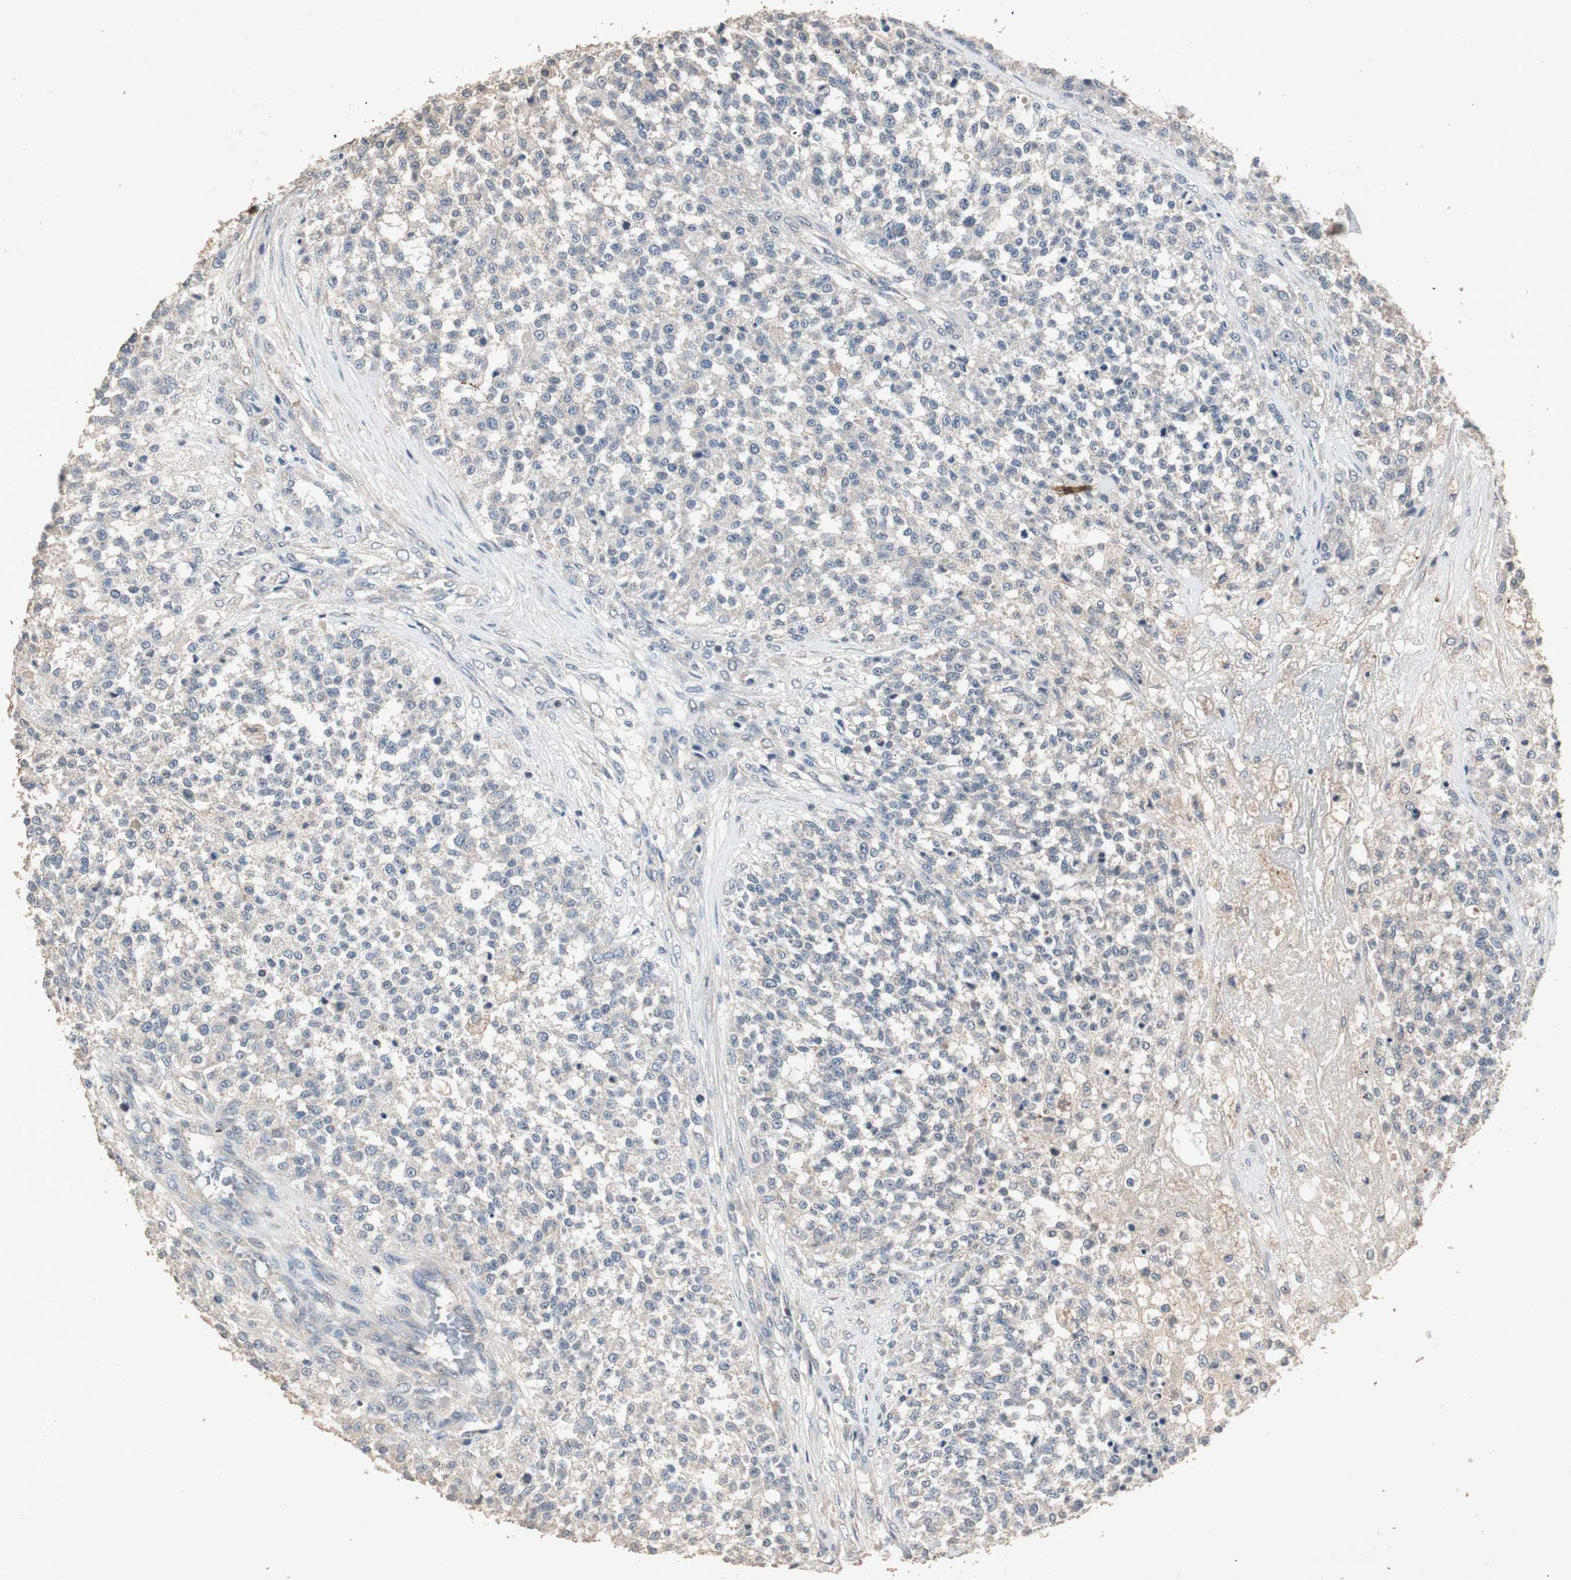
{"staining": {"intensity": "negative", "quantity": "none", "location": "none"}, "tissue": "testis cancer", "cell_type": "Tumor cells", "image_type": "cancer", "snomed": [{"axis": "morphology", "description": "Seminoma, NOS"}, {"axis": "topography", "description": "Testis"}], "caption": "Seminoma (testis) was stained to show a protein in brown. There is no significant positivity in tumor cells. (Immunohistochemistry (ihc), brightfield microscopy, high magnification).", "gene": "ADNP2", "patient": {"sex": "male", "age": 59}}